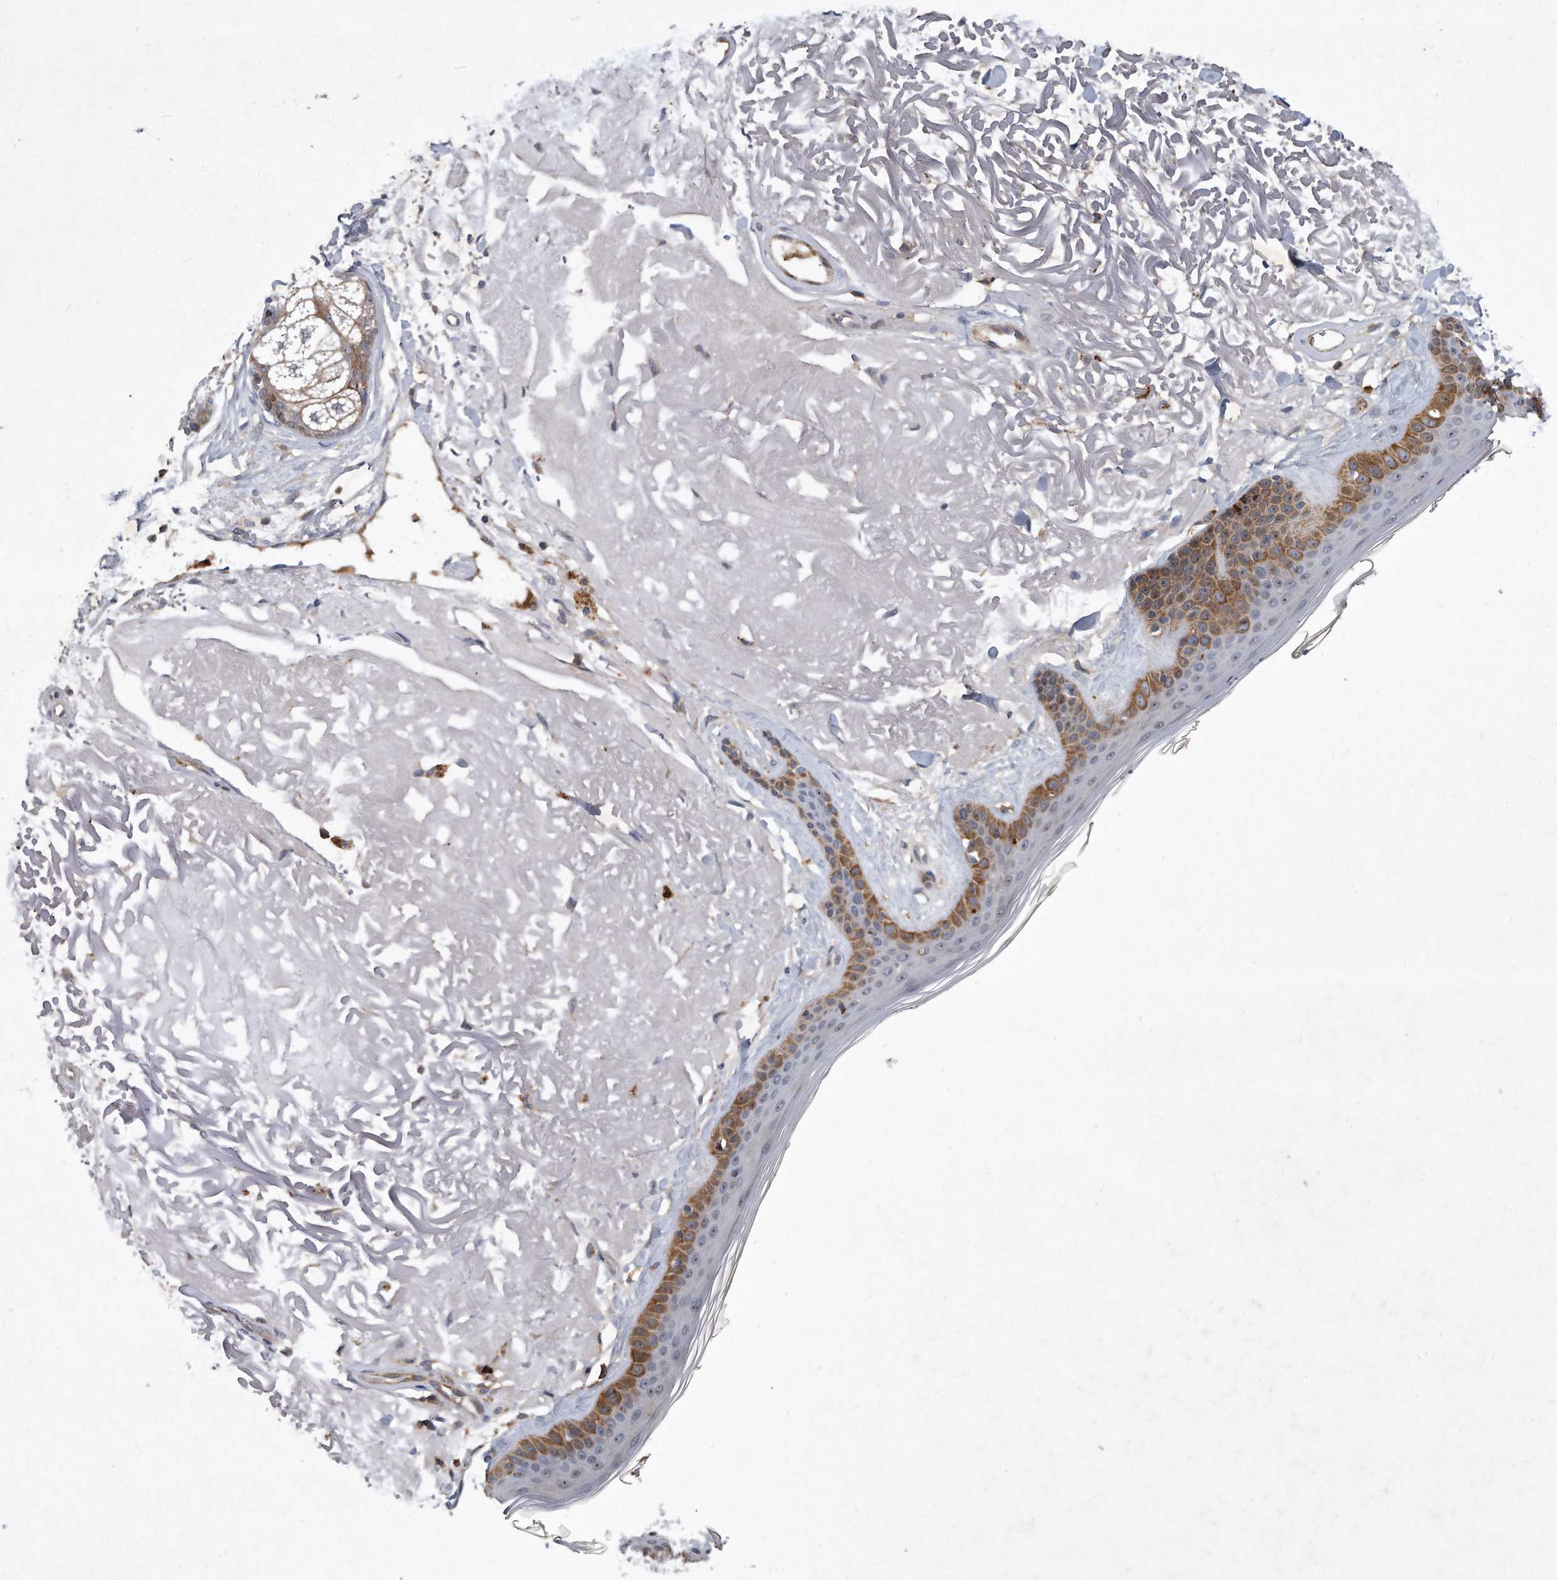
{"staining": {"intensity": "negative", "quantity": "none", "location": "none"}, "tissue": "skin", "cell_type": "Fibroblasts", "image_type": "normal", "snomed": [{"axis": "morphology", "description": "Normal tissue, NOS"}, {"axis": "topography", "description": "Skin"}, {"axis": "topography", "description": "Skeletal muscle"}], "caption": "Skin was stained to show a protein in brown. There is no significant staining in fibroblasts.", "gene": "PGBD2", "patient": {"sex": "male", "age": 83}}